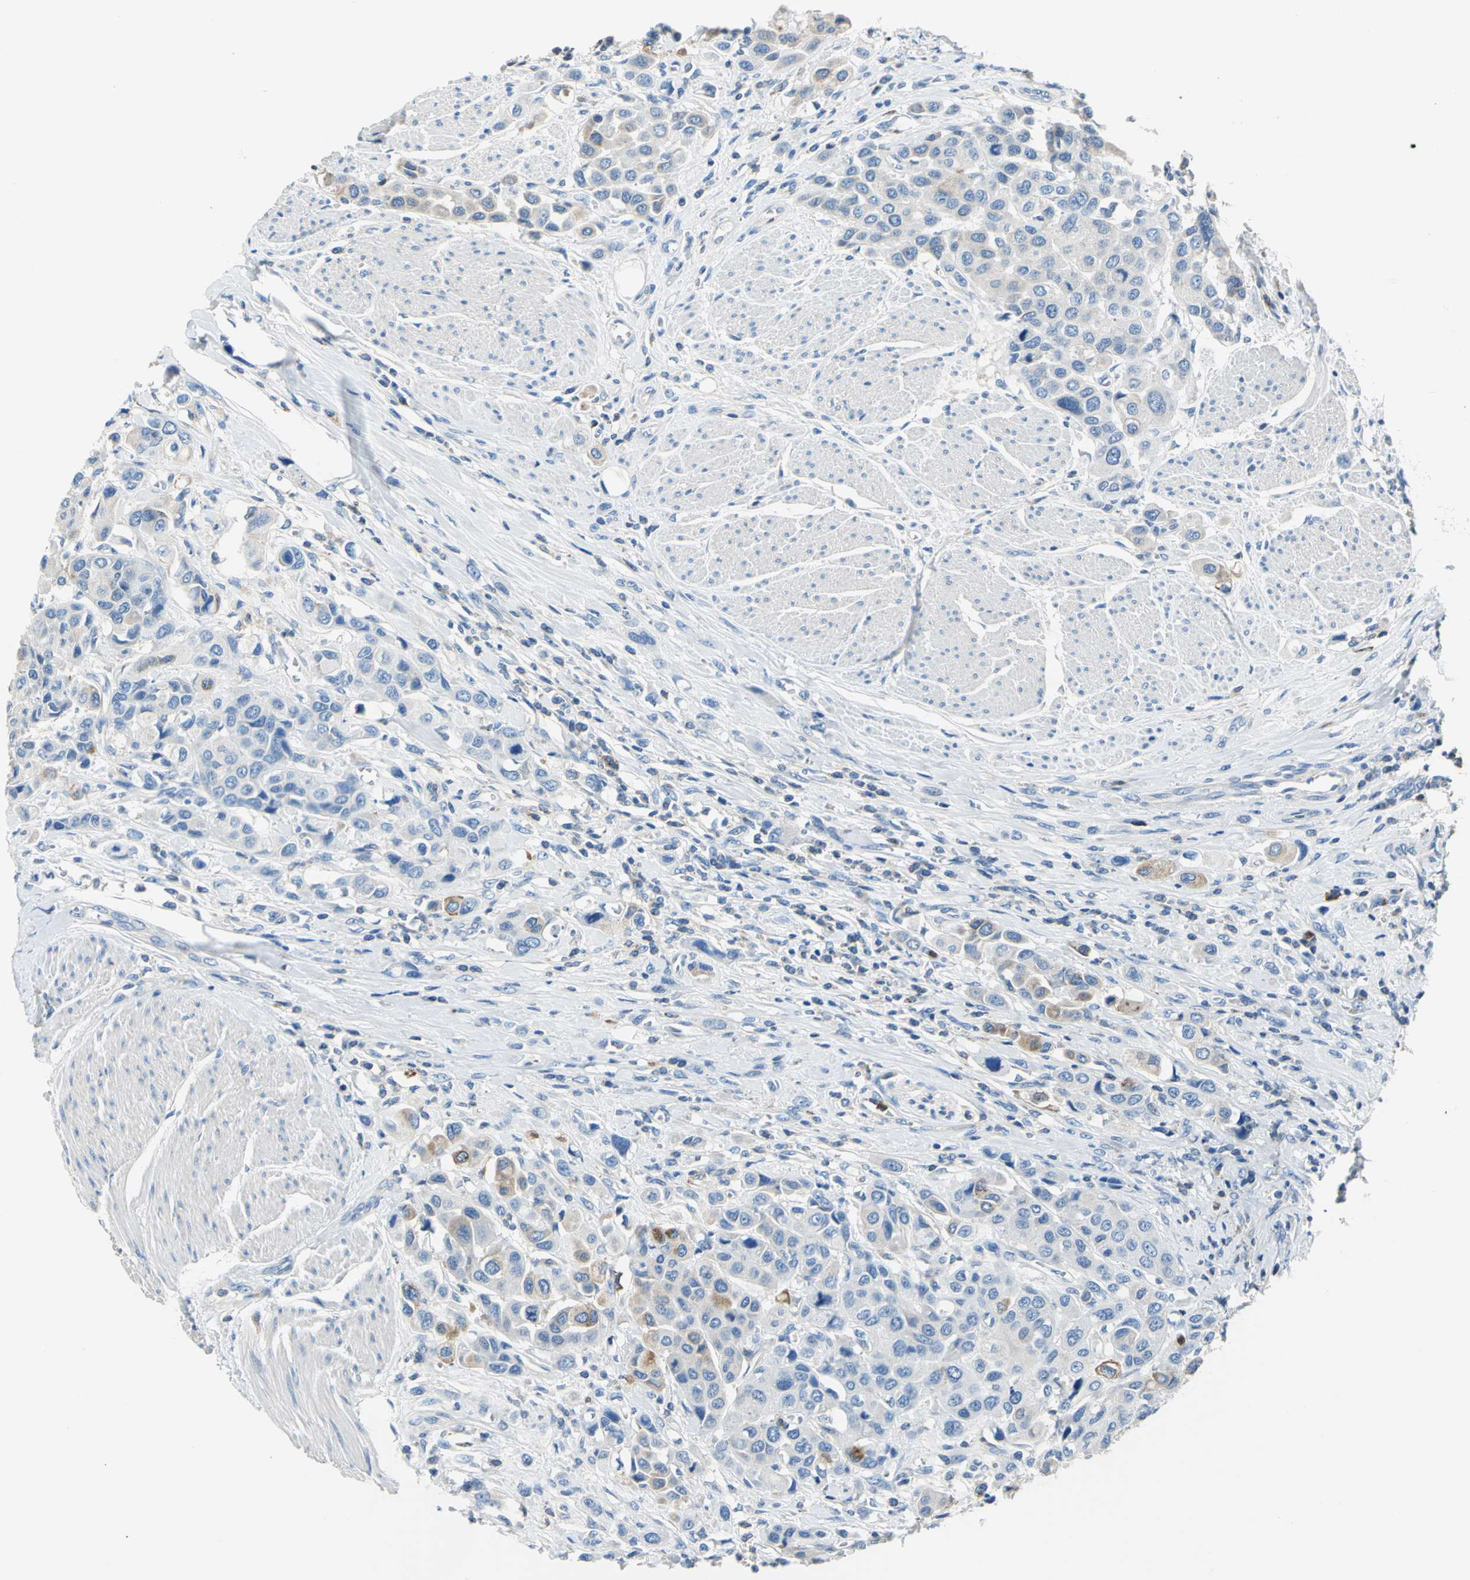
{"staining": {"intensity": "moderate", "quantity": "<25%", "location": "cytoplasmic/membranous"}, "tissue": "urothelial cancer", "cell_type": "Tumor cells", "image_type": "cancer", "snomed": [{"axis": "morphology", "description": "Urothelial carcinoma, High grade"}, {"axis": "topography", "description": "Urinary bladder"}], "caption": "Urothelial cancer stained with a protein marker displays moderate staining in tumor cells.", "gene": "SEPTIN6", "patient": {"sex": "male", "age": 50}}